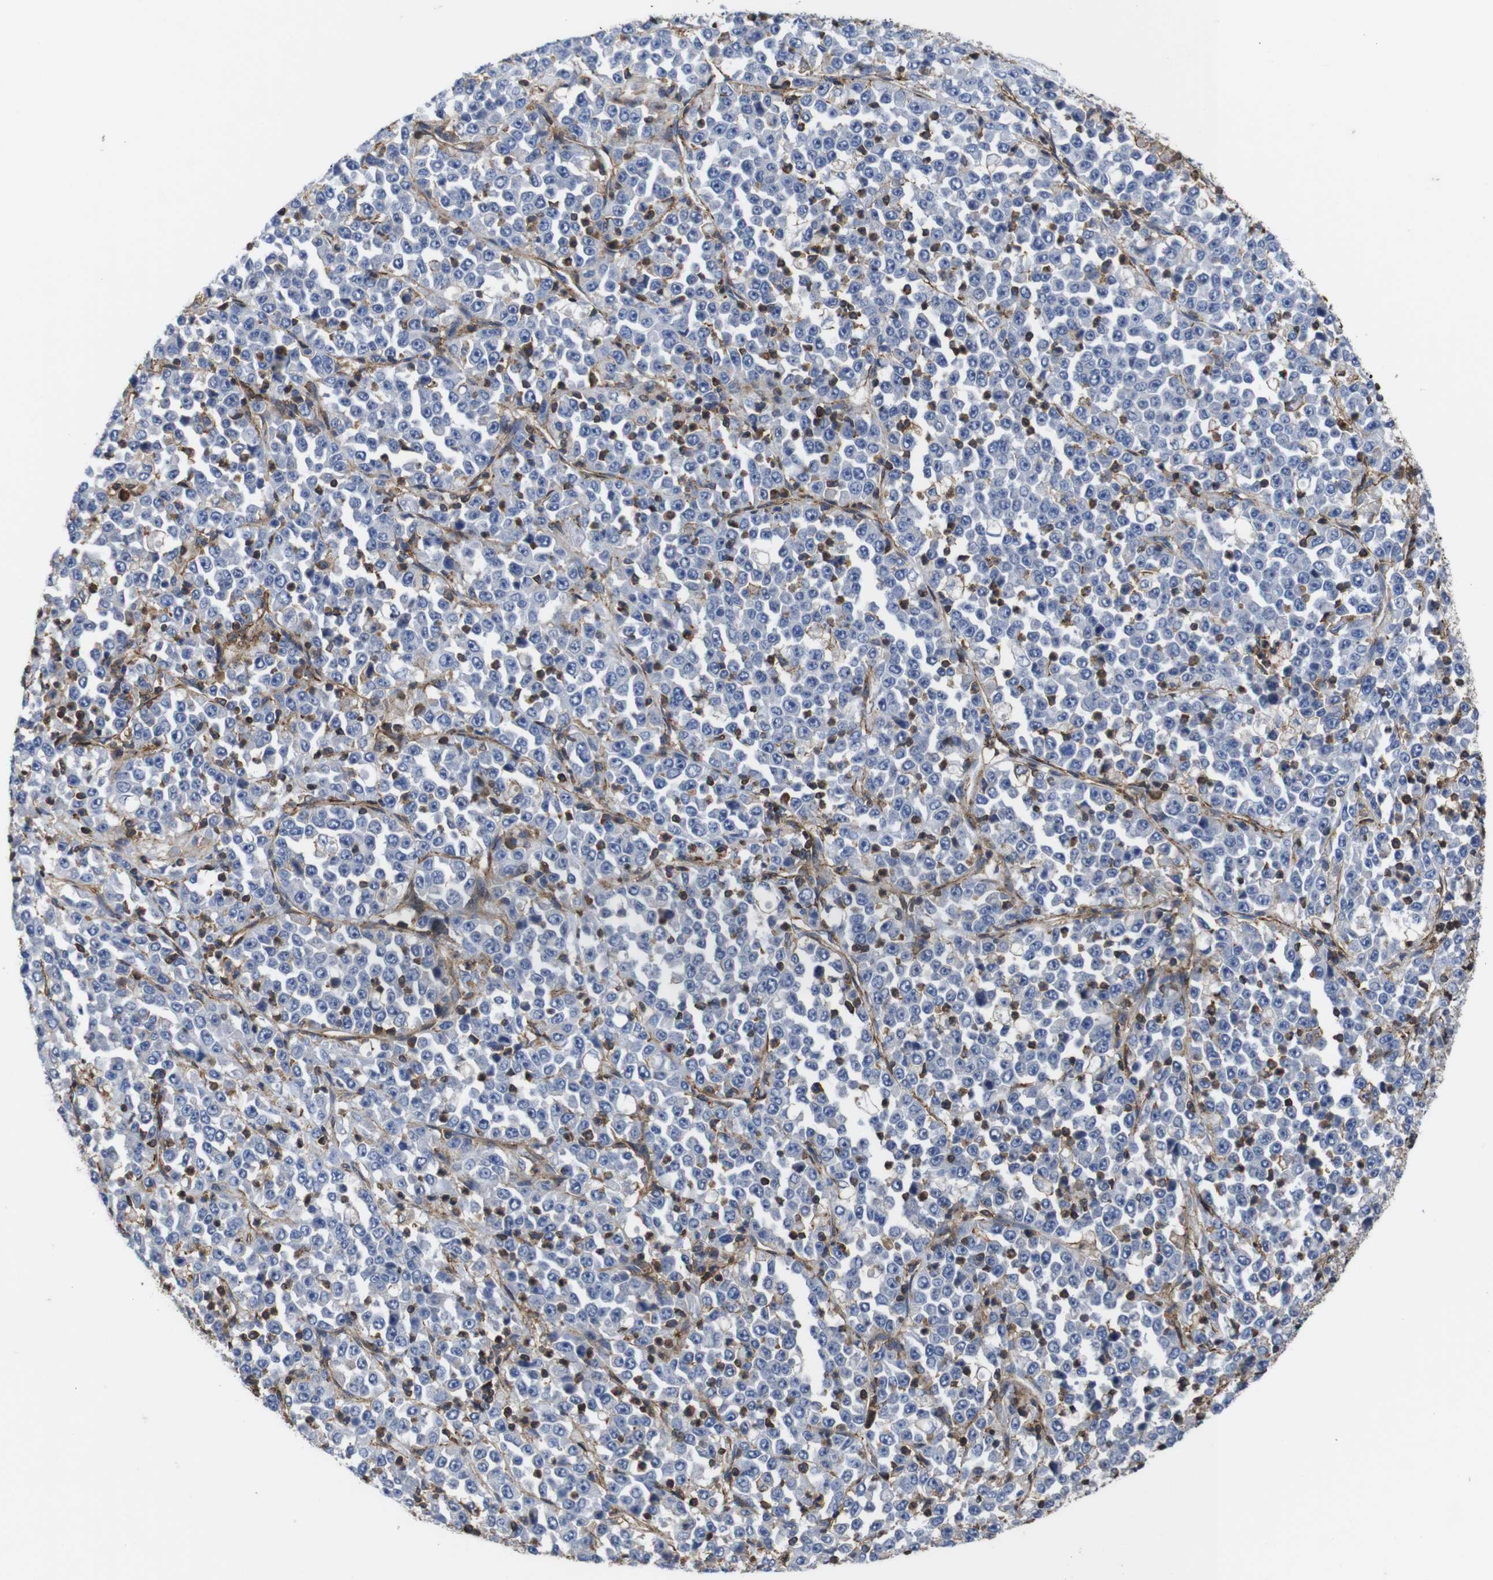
{"staining": {"intensity": "negative", "quantity": "none", "location": "none"}, "tissue": "stomach cancer", "cell_type": "Tumor cells", "image_type": "cancer", "snomed": [{"axis": "morphology", "description": "Normal tissue, NOS"}, {"axis": "morphology", "description": "Adenocarcinoma, NOS"}, {"axis": "topography", "description": "Stomach, upper"}, {"axis": "topography", "description": "Stomach"}], "caption": "Tumor cells show no significant staining in stomach cancer (adenocarcinoma).", "gene": "PI4KA", "patient": {"sex": "male", "age": 59}}